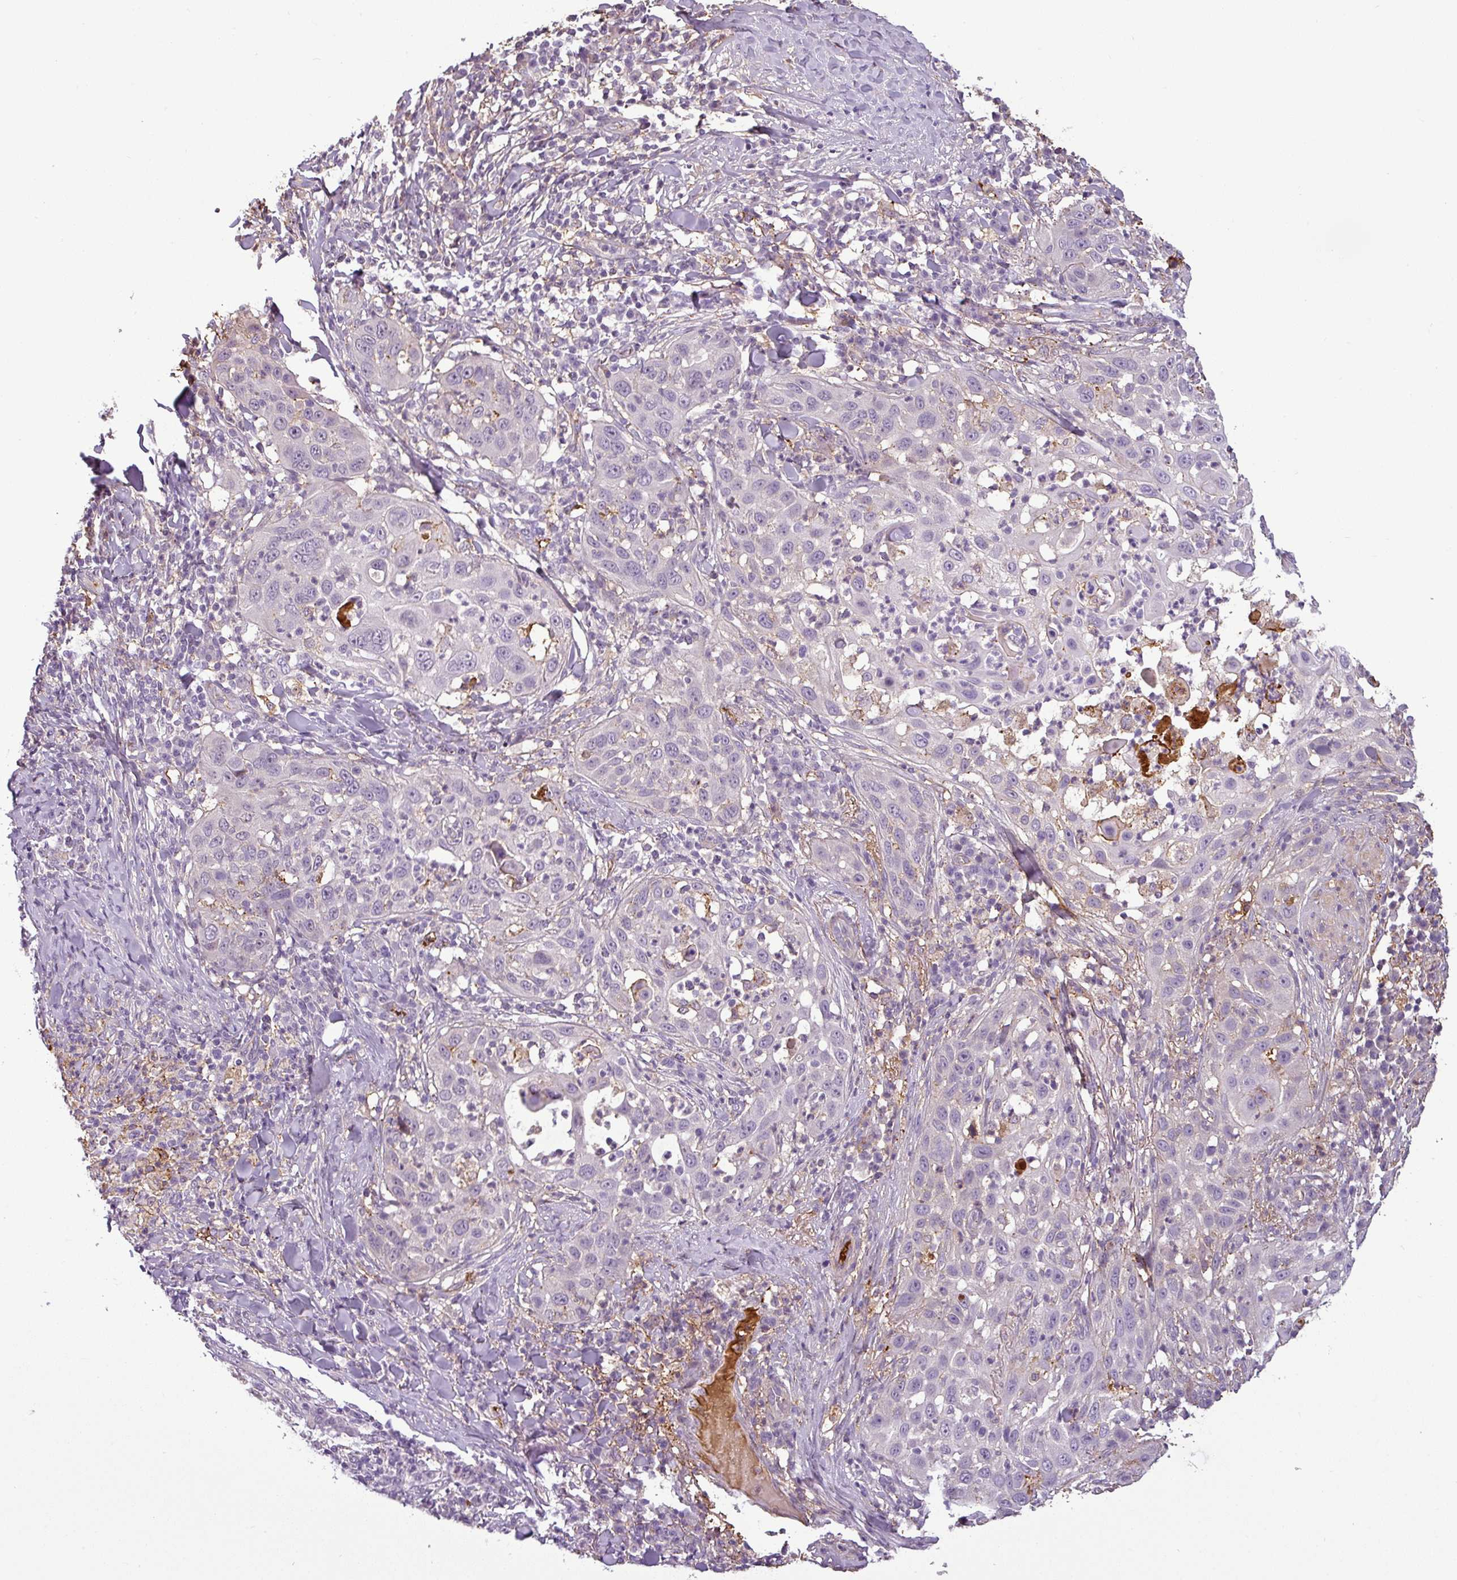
{"staining": {"intensity": "negative", "quantity": "none", "location": "none"}, "tissue": "skin cancer", "cell_type": "Tumor cells", "image_type": "cancer", "snomed": [{"axis": "morphology", "description": "Squamous cell carcinoma, NOS"}, {"axis": "topography", "description": "Skin"}], "caption": "High power microscopy photomicrograph of an IHC photomicrograph of skin squamous cell carcinoma, revealing no significant positivity in tumor cells.", "gene": "APOC1", "patient": {"sex": "female", "age": 44}}